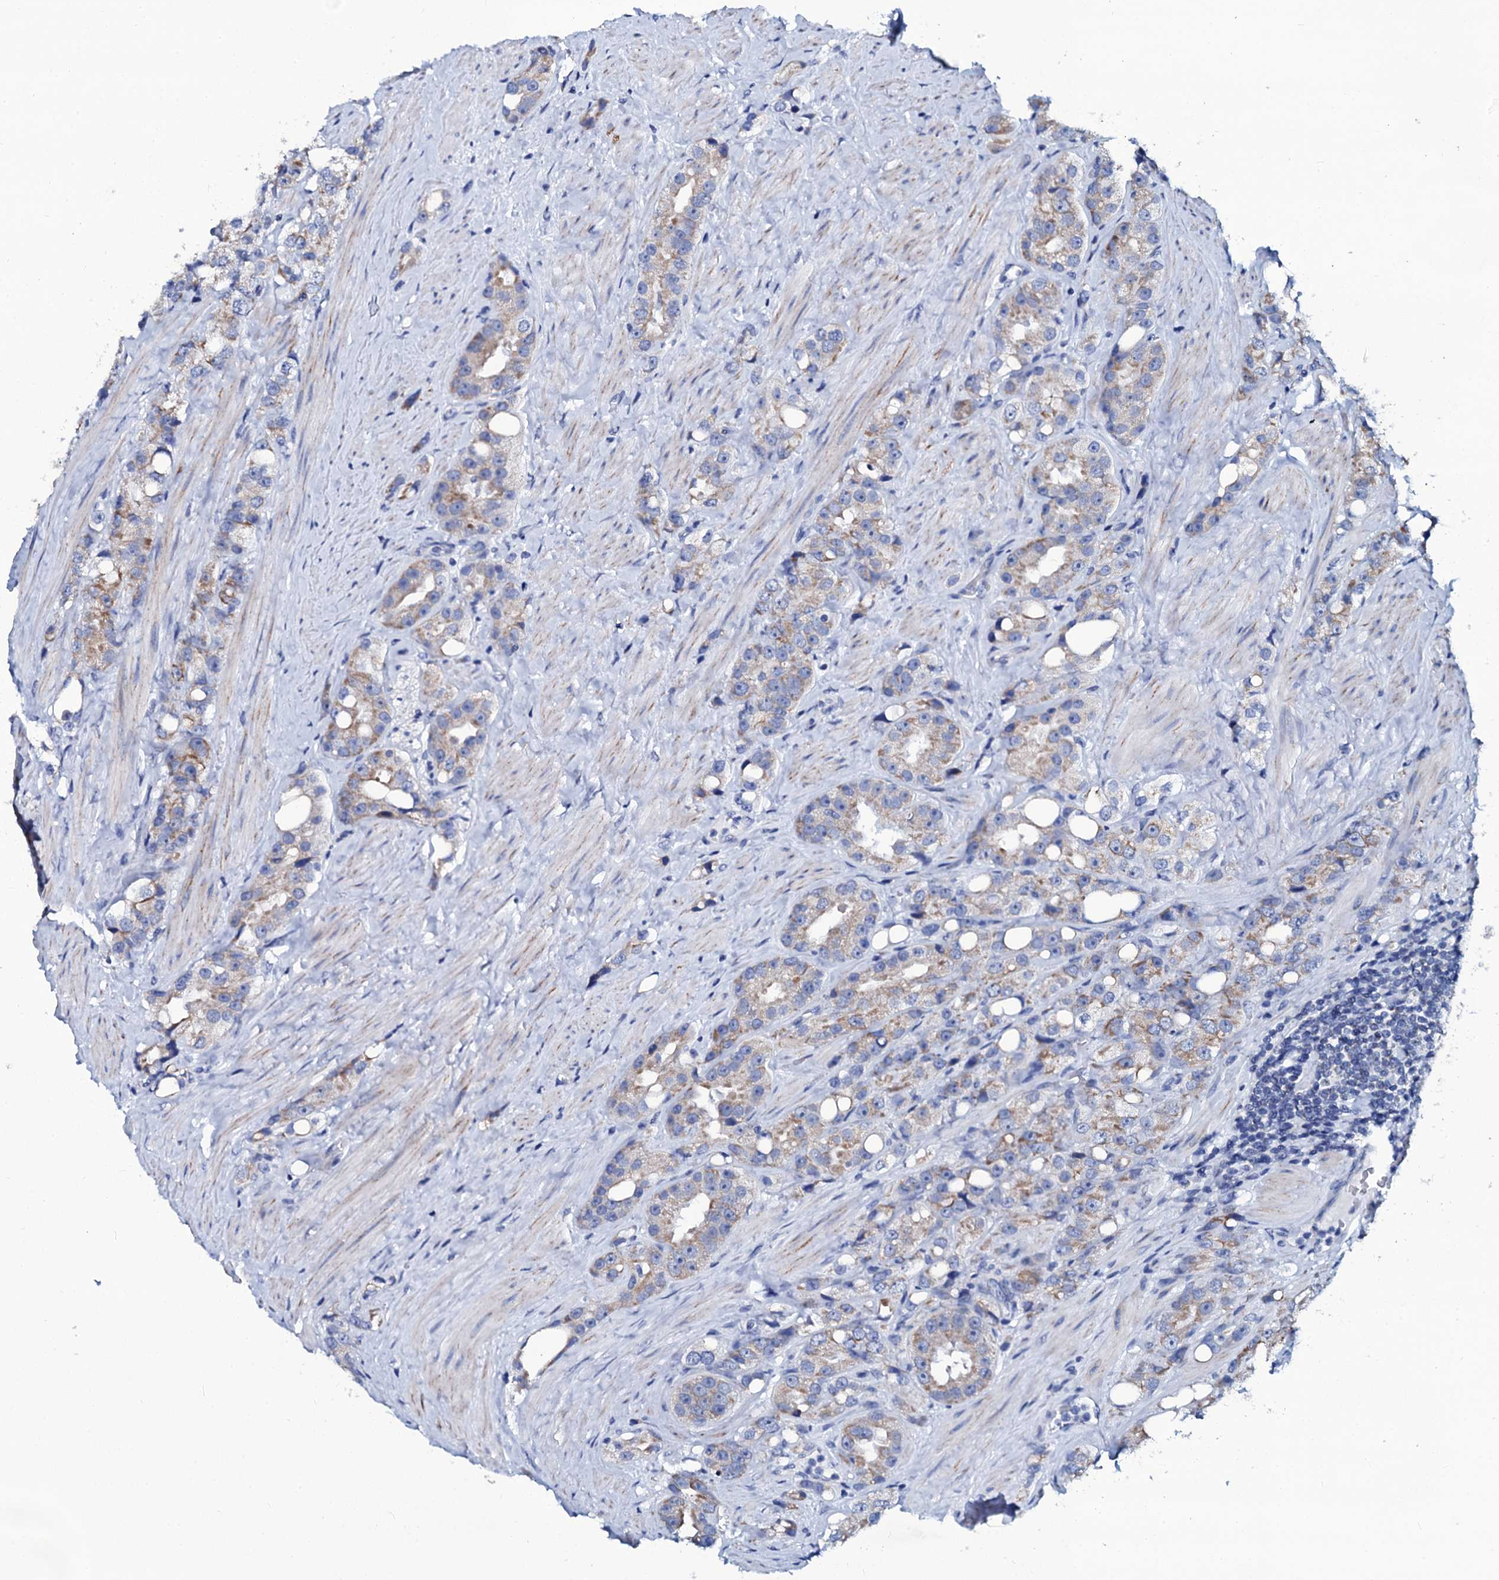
{"staining": {"intensity": "moderate", "quantity": ">75%", "location": "cytoplasmic/membranous"}, "tissue": "prostate cancer", "cell_type": "Tumor cells", "image_type": "cancer", "snomed": [{"axis": "morphology", "description": "Adenocarcinoma, NOS"}, {"axis": "topography", "description": "Prostate"}], "caption": "Immunohistochemical staining of human prostate cancer reveals moderate cytoplasmic/membranous protein positivity in approximately >75% of tumor cells. (brown staining indicates protein expression, while blue staining denotes nuclei).", "gene": "SLC37A4", "patient": {"sex": "male", "age": 79}}